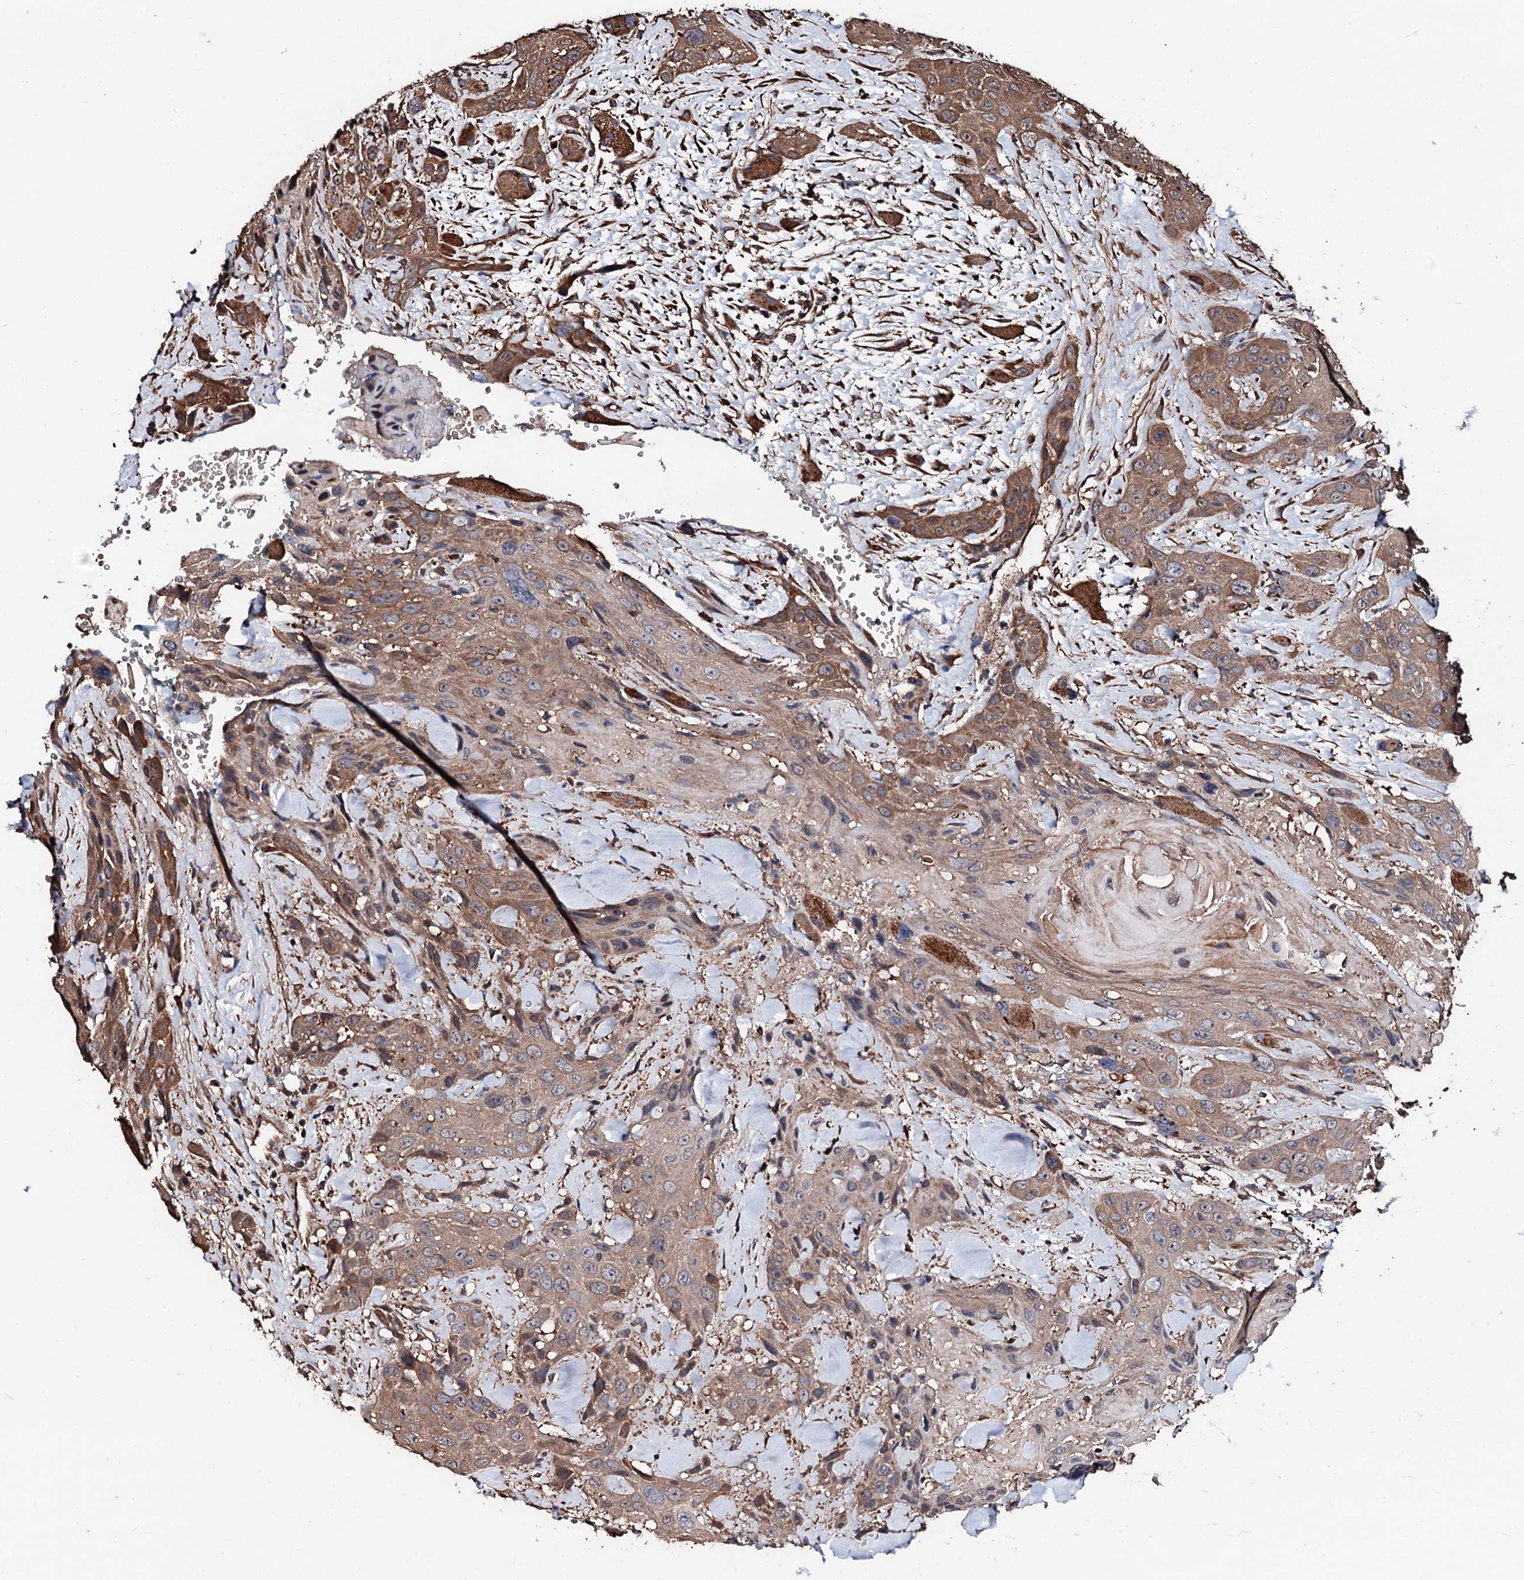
{"staining": {"intensity": "moderate", "quantity": ">75%", "location": "cytoplasmic/membranous"}, "tissue": "head and neck cancer", "cell_type": "Tumor cells", "image_type": "cancer", "snomed": [{"axis": "morphology", "description": "Squamous cell carcinoma, NOS"}, {"axis": "topography", "description": "Head-Neck"}], "caption": "A high-resolution histopathology image shows immunohistochemistry (IHC) staining of head and neck cancer (squamous cell carcinoma), which displays moderate cytoplasmic/membranous staining in about >75% of tumor cells.", "gene": "CKAP5", "patient": {"sex": "male", "age": 81}}